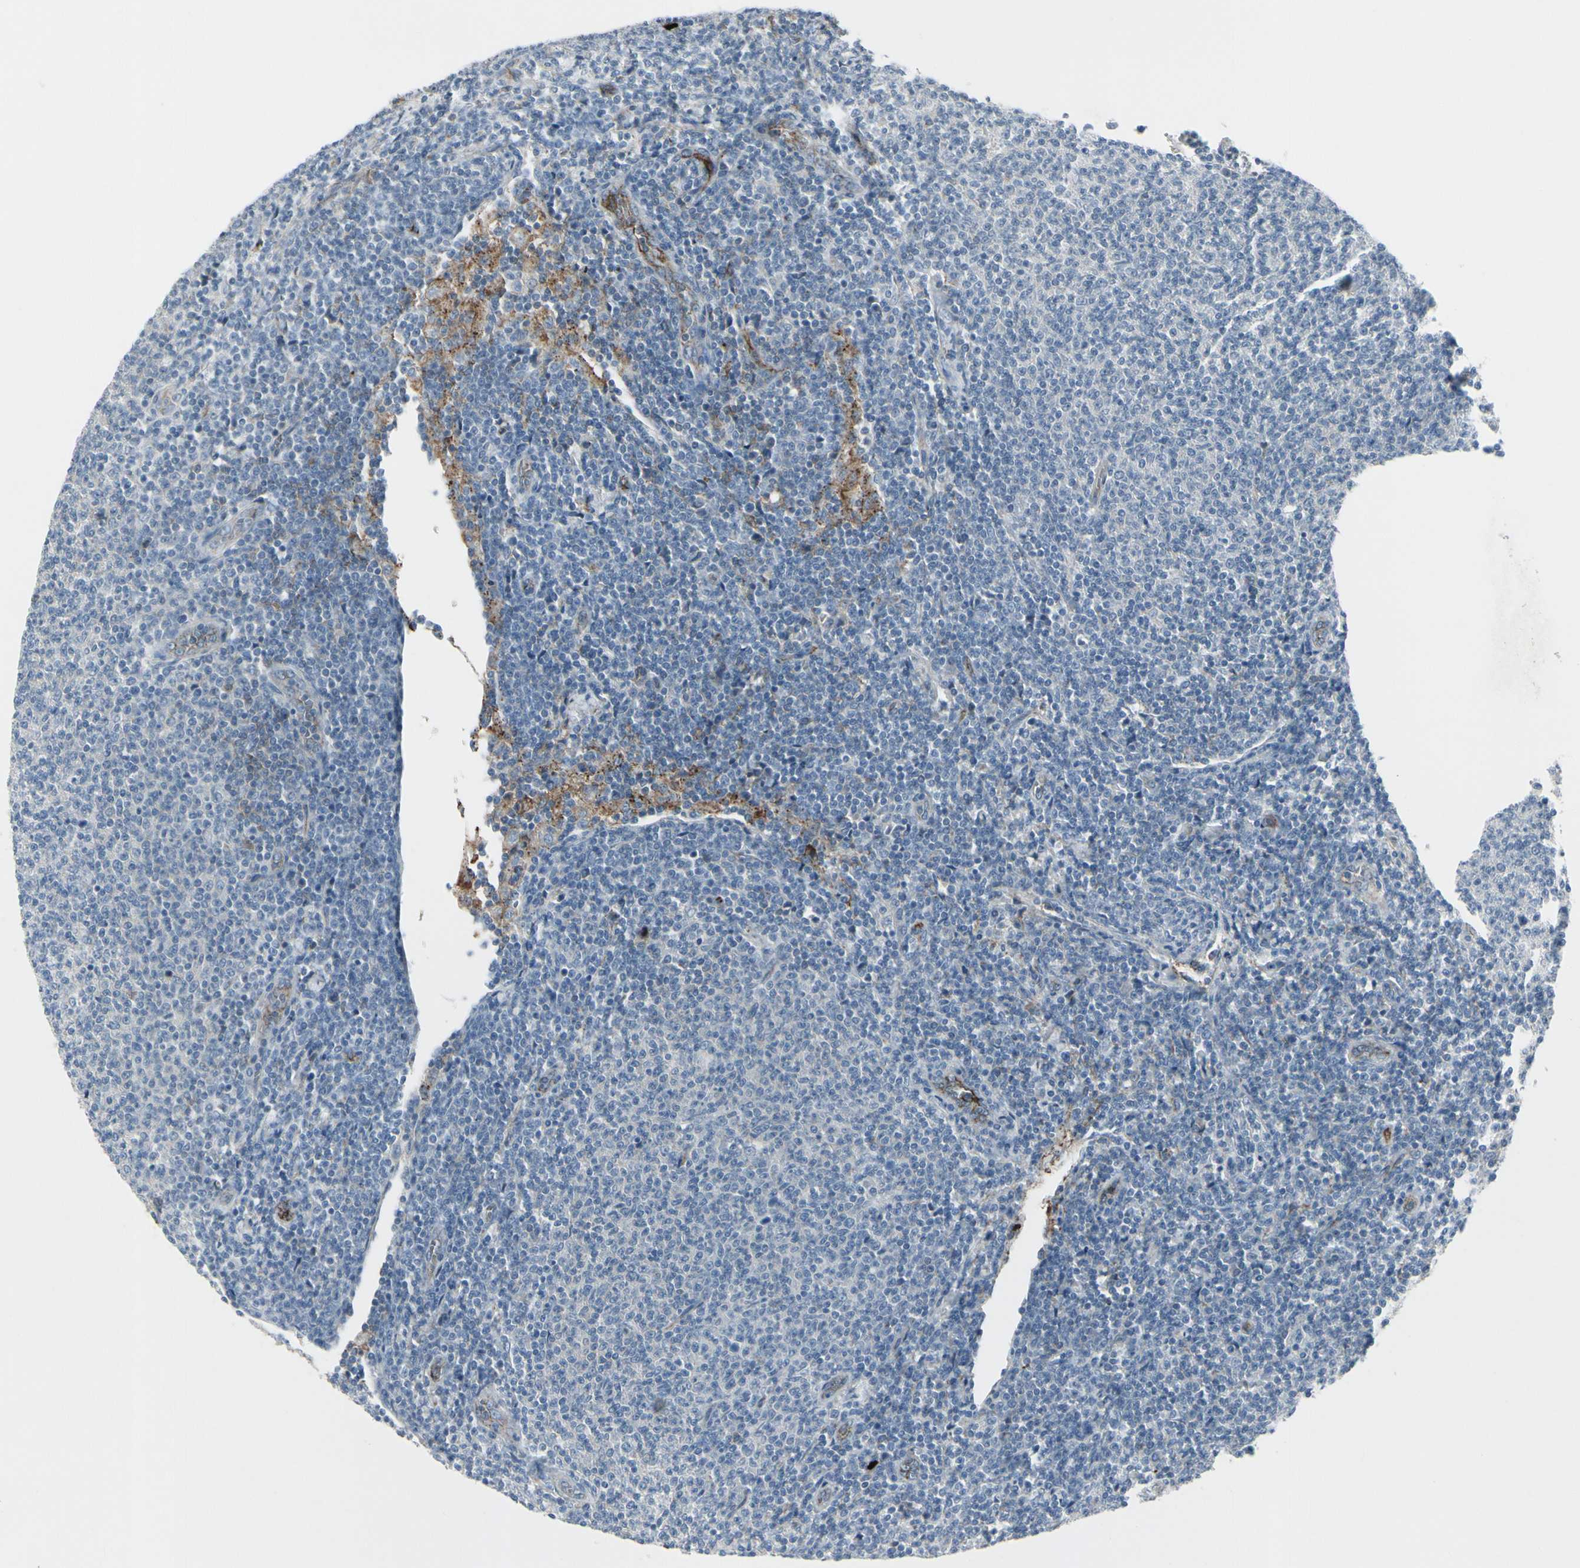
{"staining": {"intensity": "negative", "quantity": "none", "location": "none"}, "tissue": "lymphoma", "cell_type": "Tumor cells", "image_type": "cancer", "snomed": [{"axis": "morphology", "description": "Malignant lymphoma, non-Hodgkin's type, Low grade"}, {"axis": "topography", "description": "Lymph node"}], "caption": "This photomicrograph is of low-grade malignant lymphoma, non-Hodgkin's type stained with IHC to label a protein in brown with the nuclei are counter-stained blue. There is no expression in tumor cells.", "gene": "IGHM", "patient": {"sex": "male", "age": 66}}